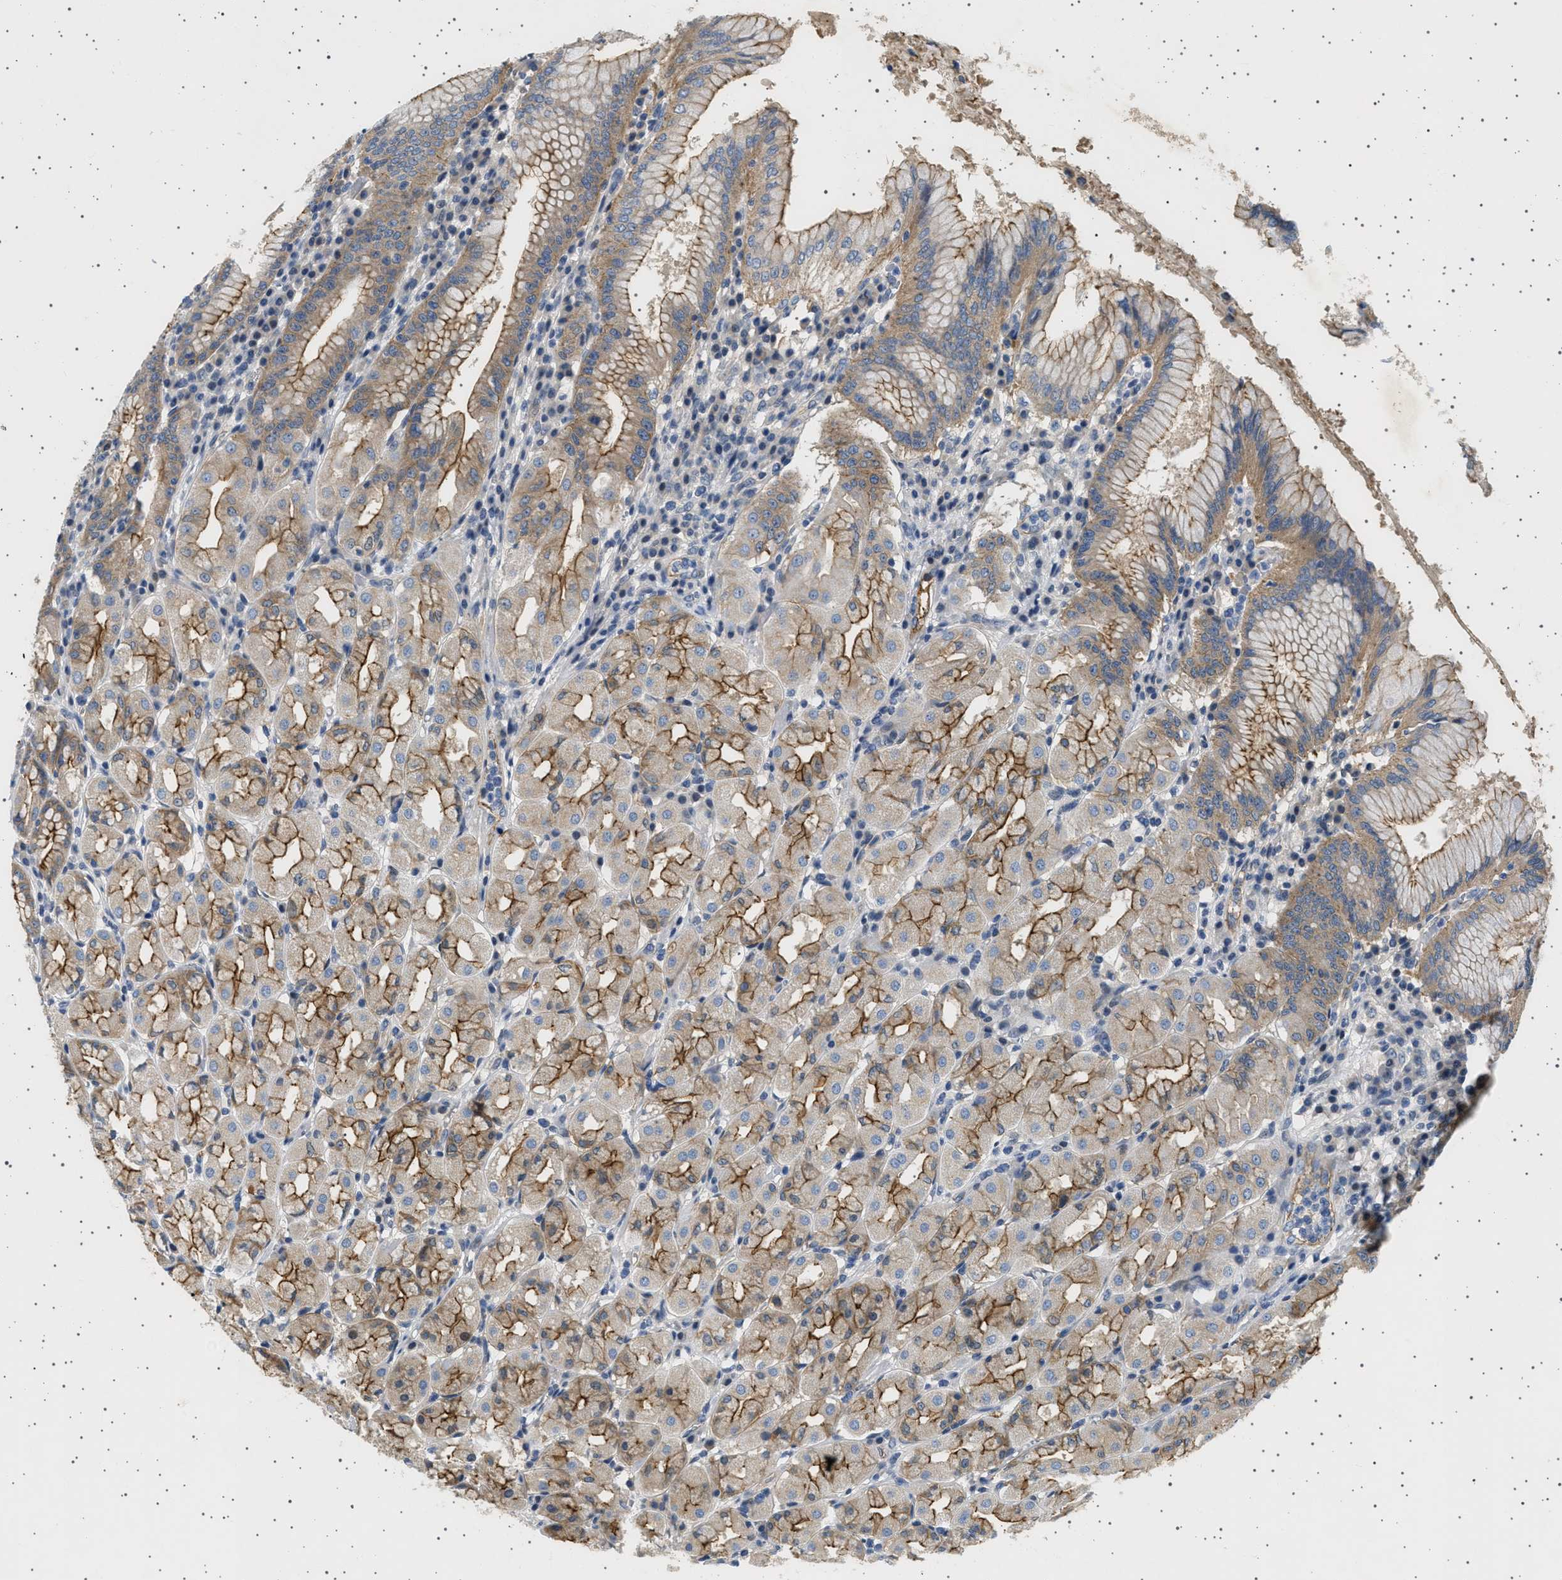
{"staining": {"intensity": "moderate", "quantity": ">75%", "location": "cytoplasmic/membranous"}, "tissue": "stomach", "cell_type": "Glandular cells", "image_type": "normal", "snomed": [{"axis": "morphology", "description": "Normal tissue, NOS"}, {"axis": "topography", "description": "Stomach"}, {"axis": "topography", "description": "Stomach, lower"}], "caption": "Approximately >75% of glandular cells in unremarkable human stomach show moderate cytoplasmic/membranous protein staining as visualized by brown immunohistochemical staining.", "gene": "PLPP6", "patient": {"sex": "female", "age": 56}}